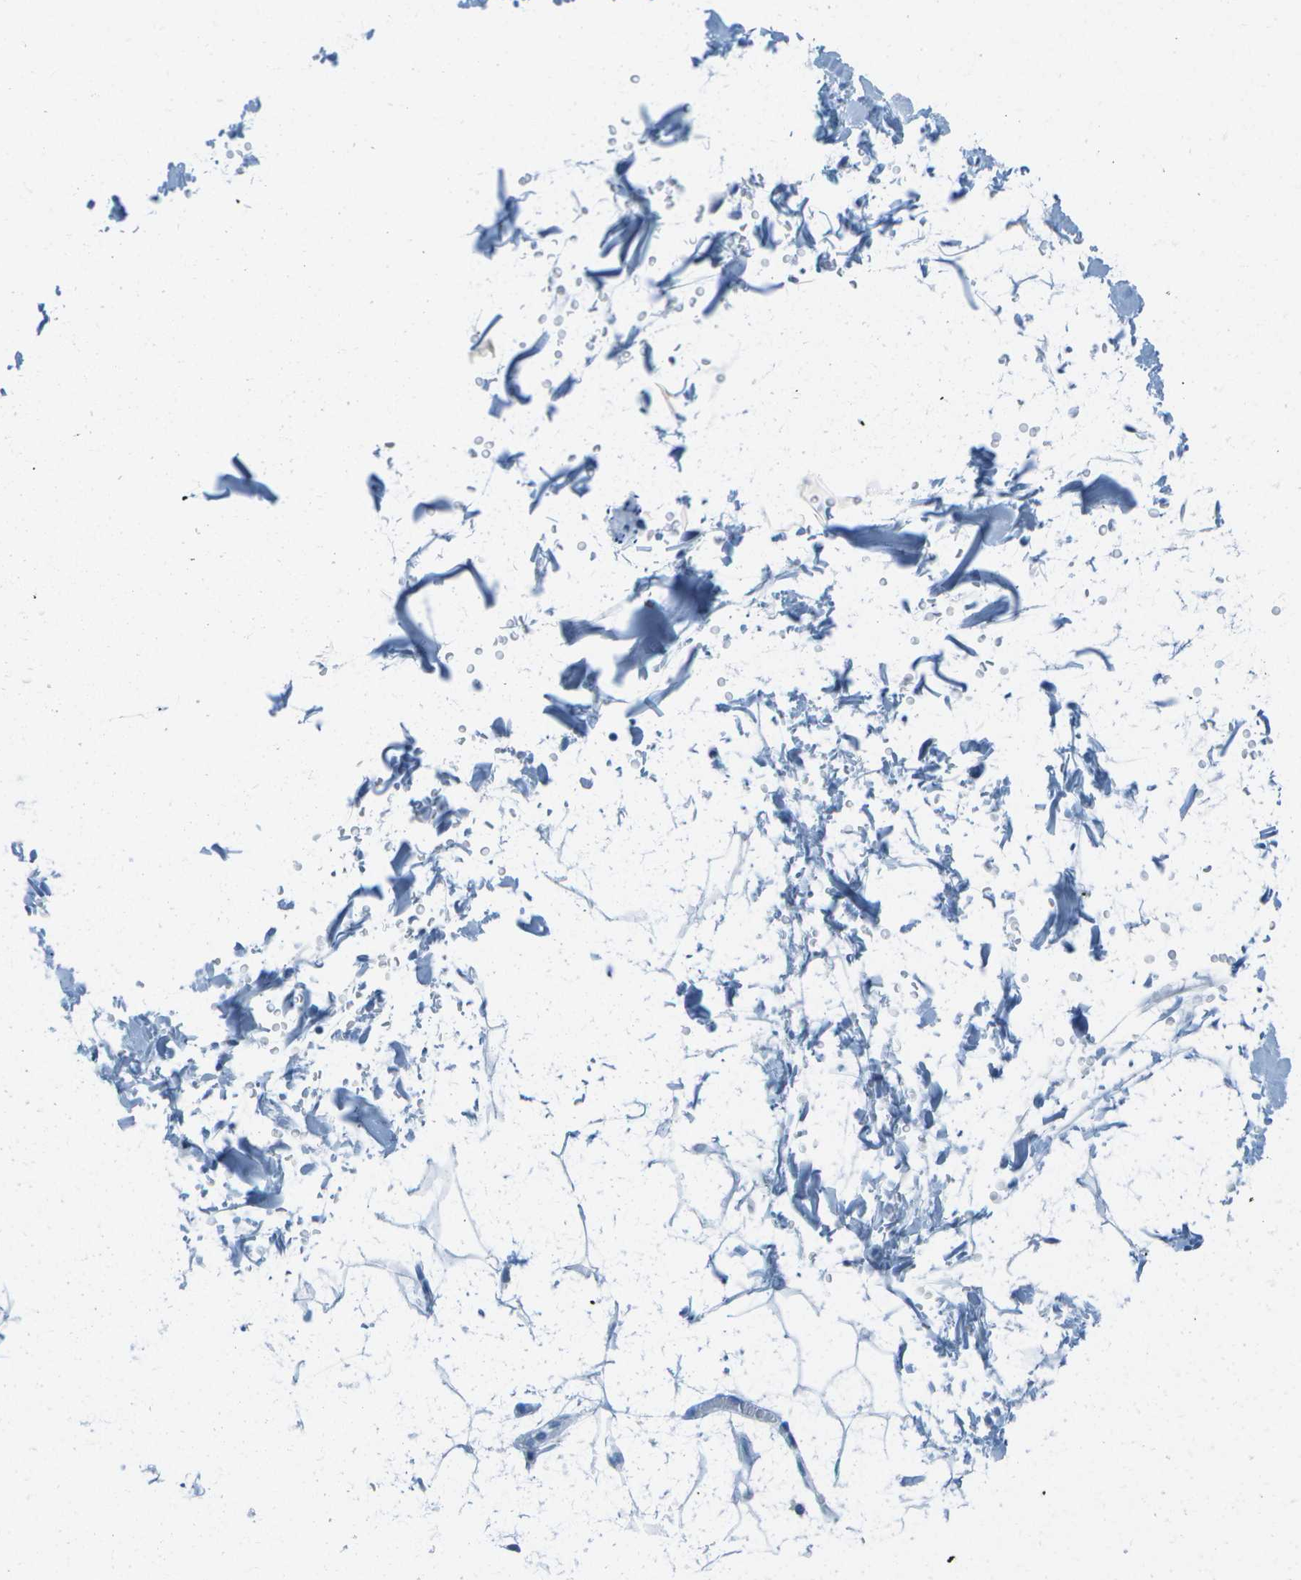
{"staining": {"intensity": "negative", "quantity": "none", "location": "none"}, "tissue": "adipose tissue", "cell_type": "Adipocytes", "image_type": "normal", "snomed": [{"axis": "morphology", "description": "Normal tissue, NOS"}, {"axis": "topography", "description": "Soft tissue"}], "caption": "Immunohistochemistry (IHC) histopathology image of benign adipose tissue stained for a protein (brown), which shows no staining in adipocytes.", "gene": "CDHR2", "patient": {"sex": "male", "age": 72}}